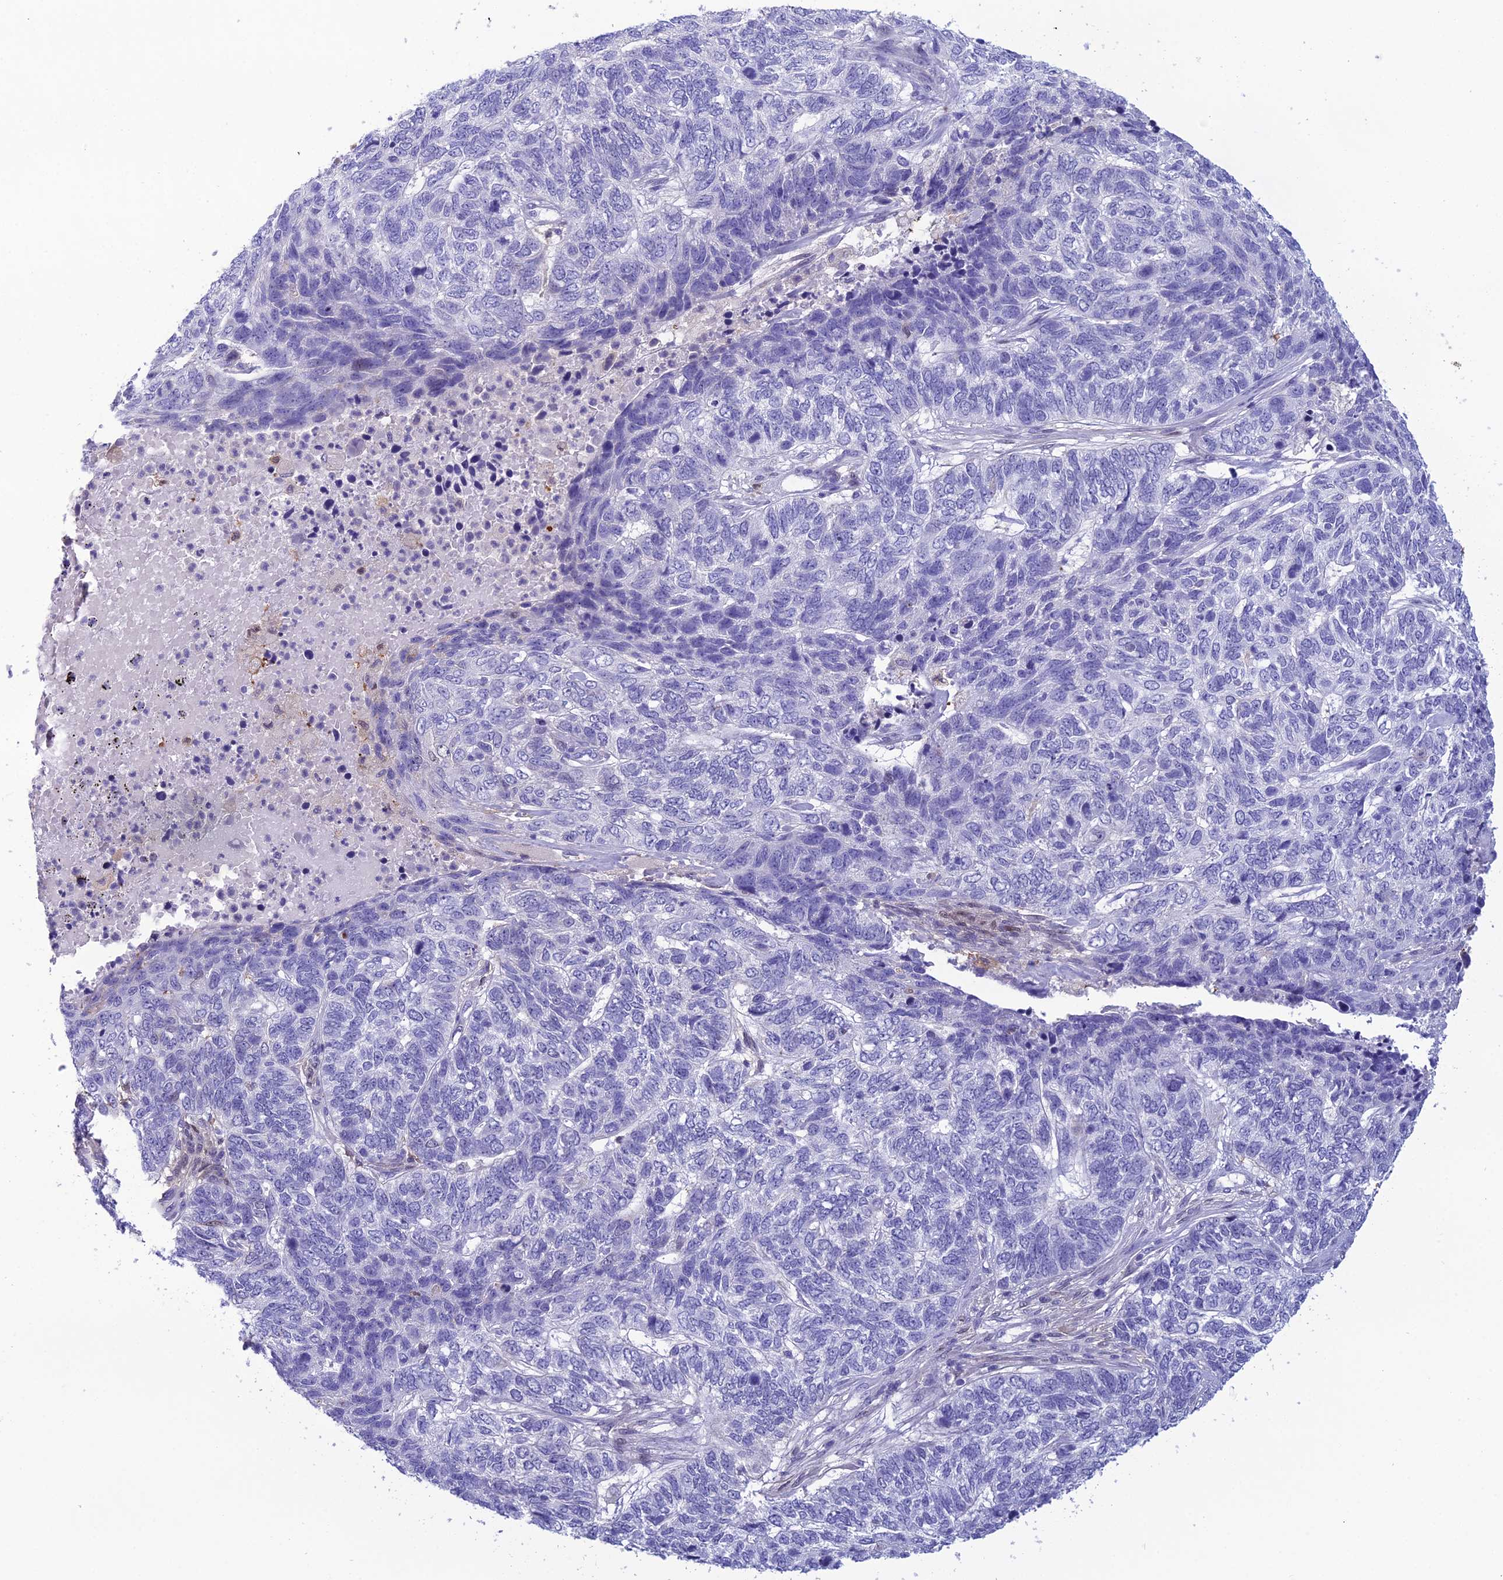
{"staining": {"intensity": "negative", "quantity": "none", "location": "none"}, "tissue": "skin cancer", "cell_type": "Tumor cells", "image_type": "cancer", "snomed": [{"axis": "morphology", "description": "Basal cell carcinoma"}, {"axis": "topography", "description": "Skin"}], "caption": "High power microscopy photomicrograph of an immunohistochemistry (IHC) micrograph of basal cell carcinoma (skin), revealing no significant expression in tumor cells.", "gene": "CRB2", "patient": {"sex": "female", "age": 65}}